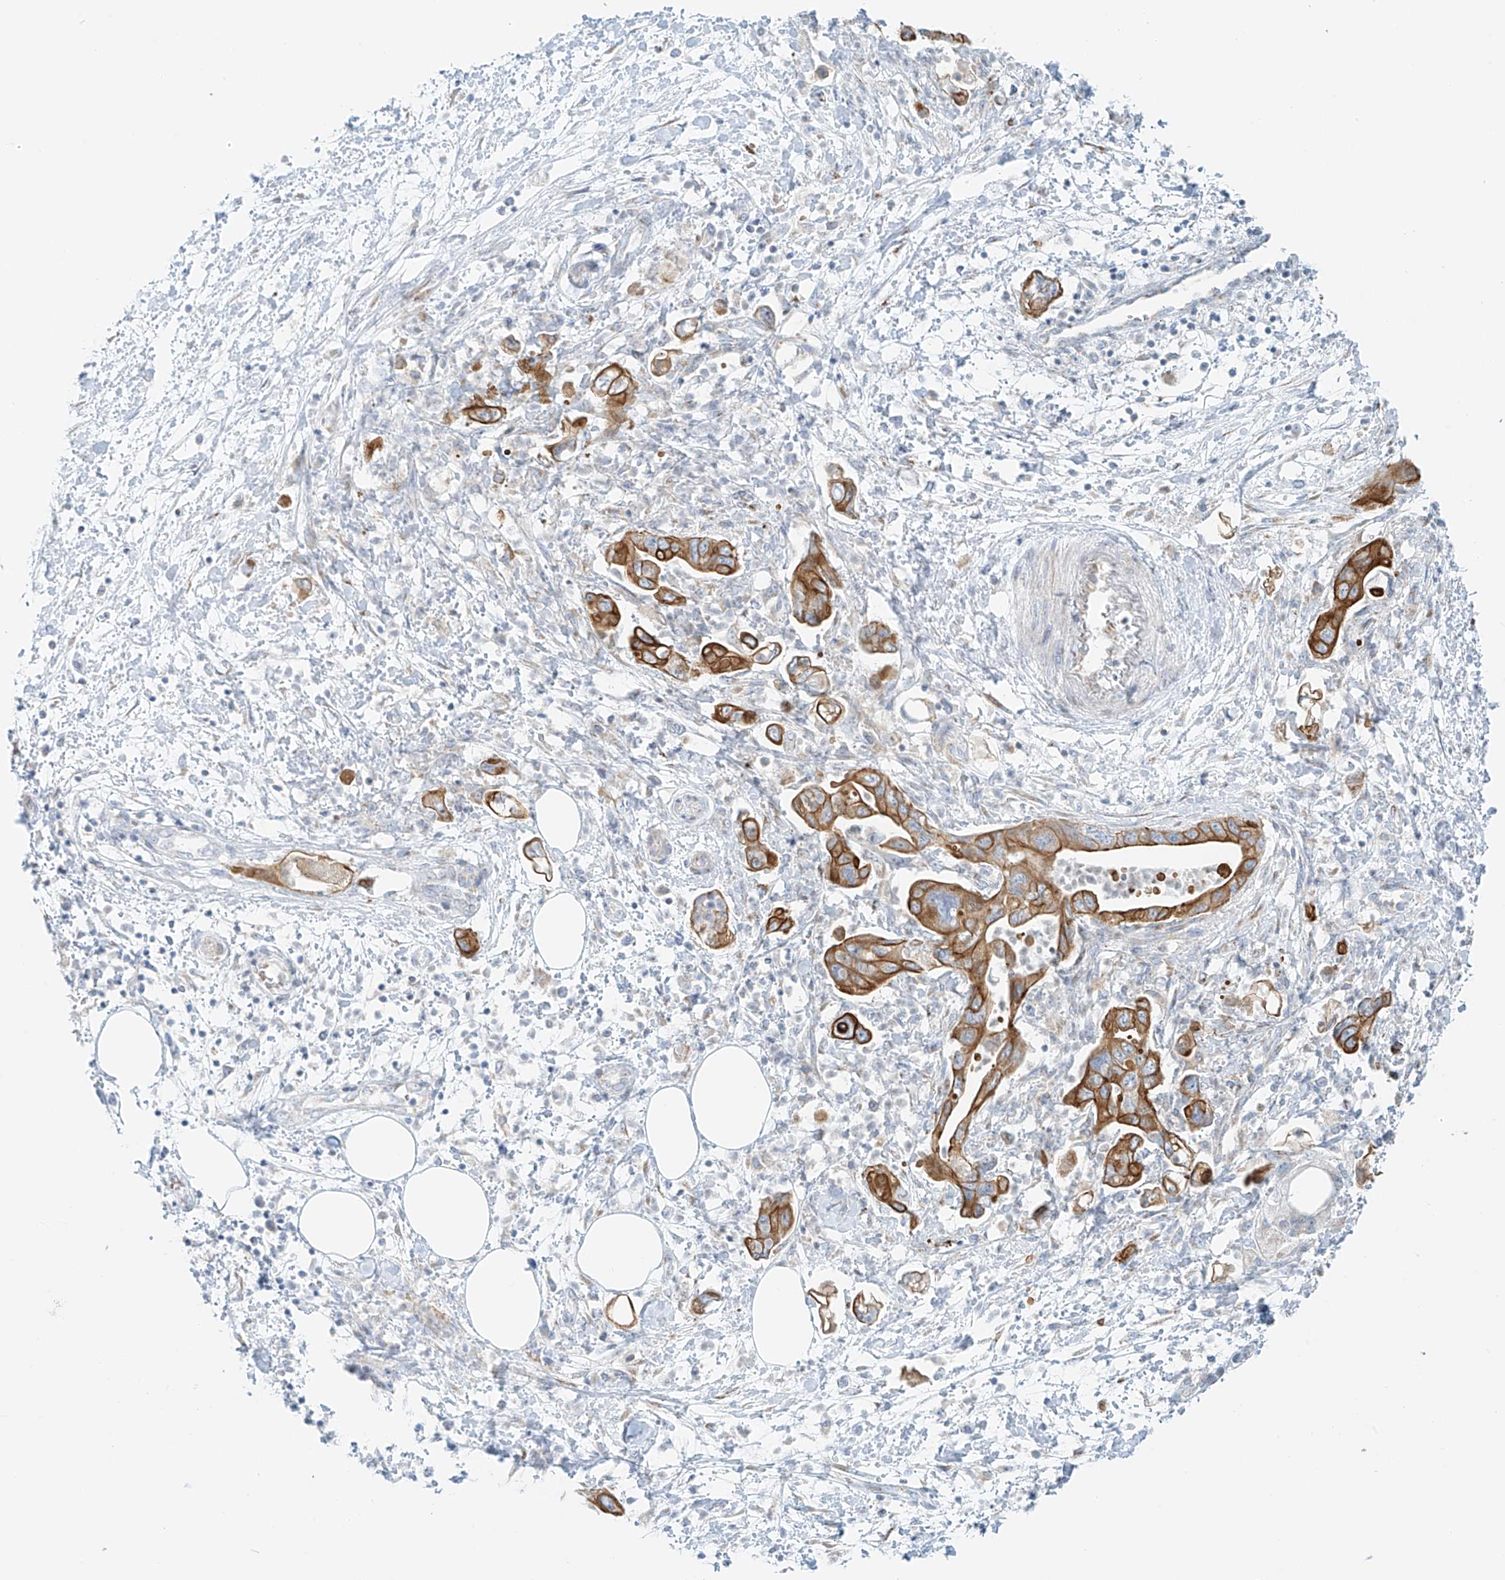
{"staining": {"intensity": "strong", "quantity": "25%-75%", "location": "cytoplasmic/membranous"}, "tissue": "pancreatic cancer", "cell_type": "Tumor cells", "image_type": "cancer", "snomed": [{"axis": "morphology", "description": "Adenocarcinoma, NOS"}, {"axis": "topography", "description": "Pancreas"}], "caption": "Brown immunohistochemical staining in pancreatic cancer displays strong cytoplasmic/membranous positivity in approximately 25%-75% of tumor cells. (DAB IHC with brightfield microscopy, high magnification).", "gene": "EIPR1", "patient": {"sex": "female", "age": 73}}